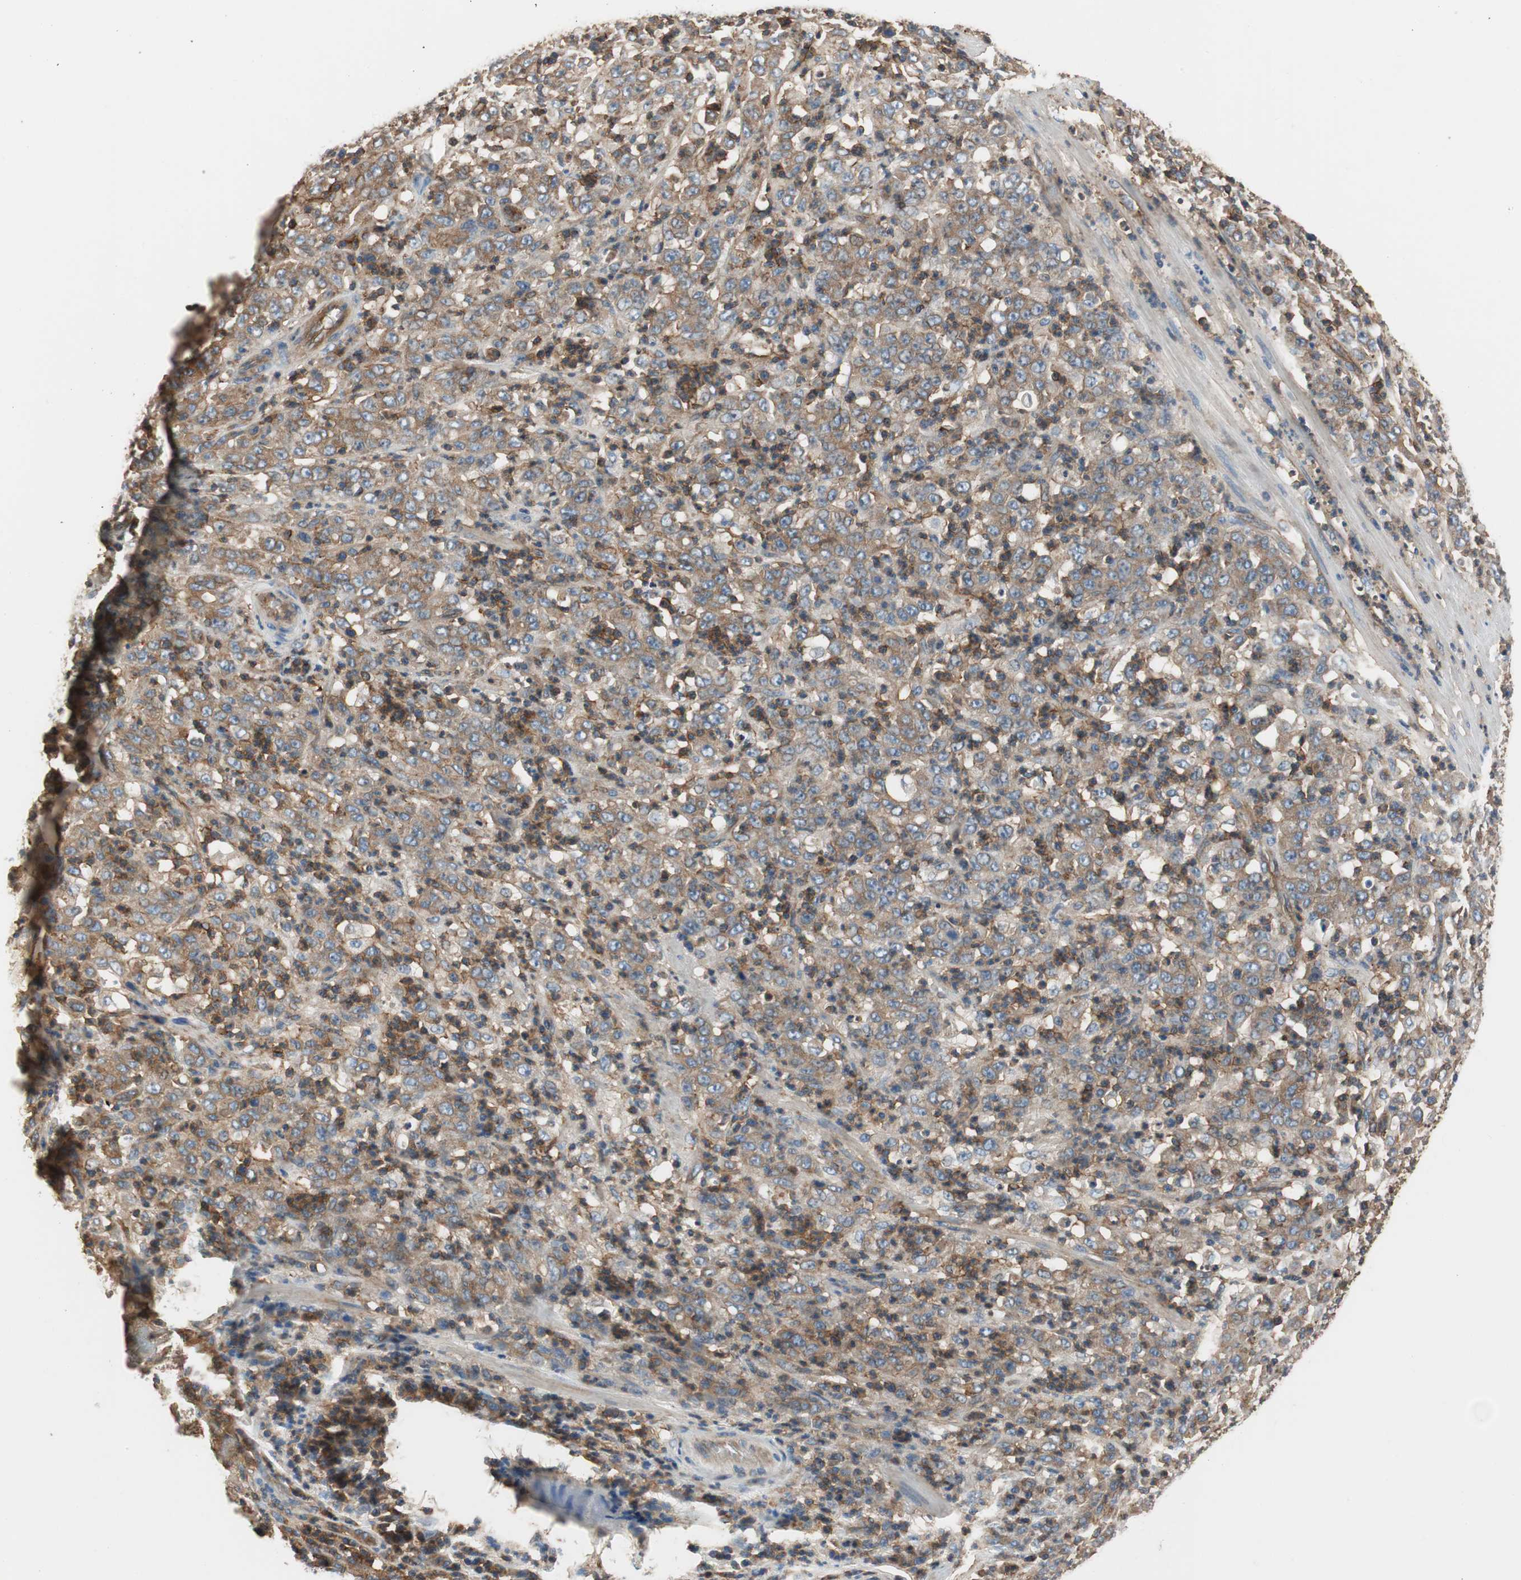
{"staining": {"intensity": "moderate", "quantity": ">75%", "location": "cytoplasmic/membranous"}, "tissue": "stomach cancer", "cell_type": "Tumor cells", "image_type": "cancer", "snomed": [{"axis": "morphology", "description": "Adenocarcinoma, NOS"}, {"axis": "topography", "description": "Stomach, lower"}], "caption": "Stomach cancer was stained to show a protein in brown. There is medium levels of moderate cytoplasmic/membranous positivity in approximately >75% of tumor cells. The protein is stained brown, and the nuclei are stained in blue (DAB (3,3'-diaminobenzidine) IHC with brightfield microscopy, high magnification).", "gene": "IL1RL1", "patient": {"sex": "female", "age": 71}}